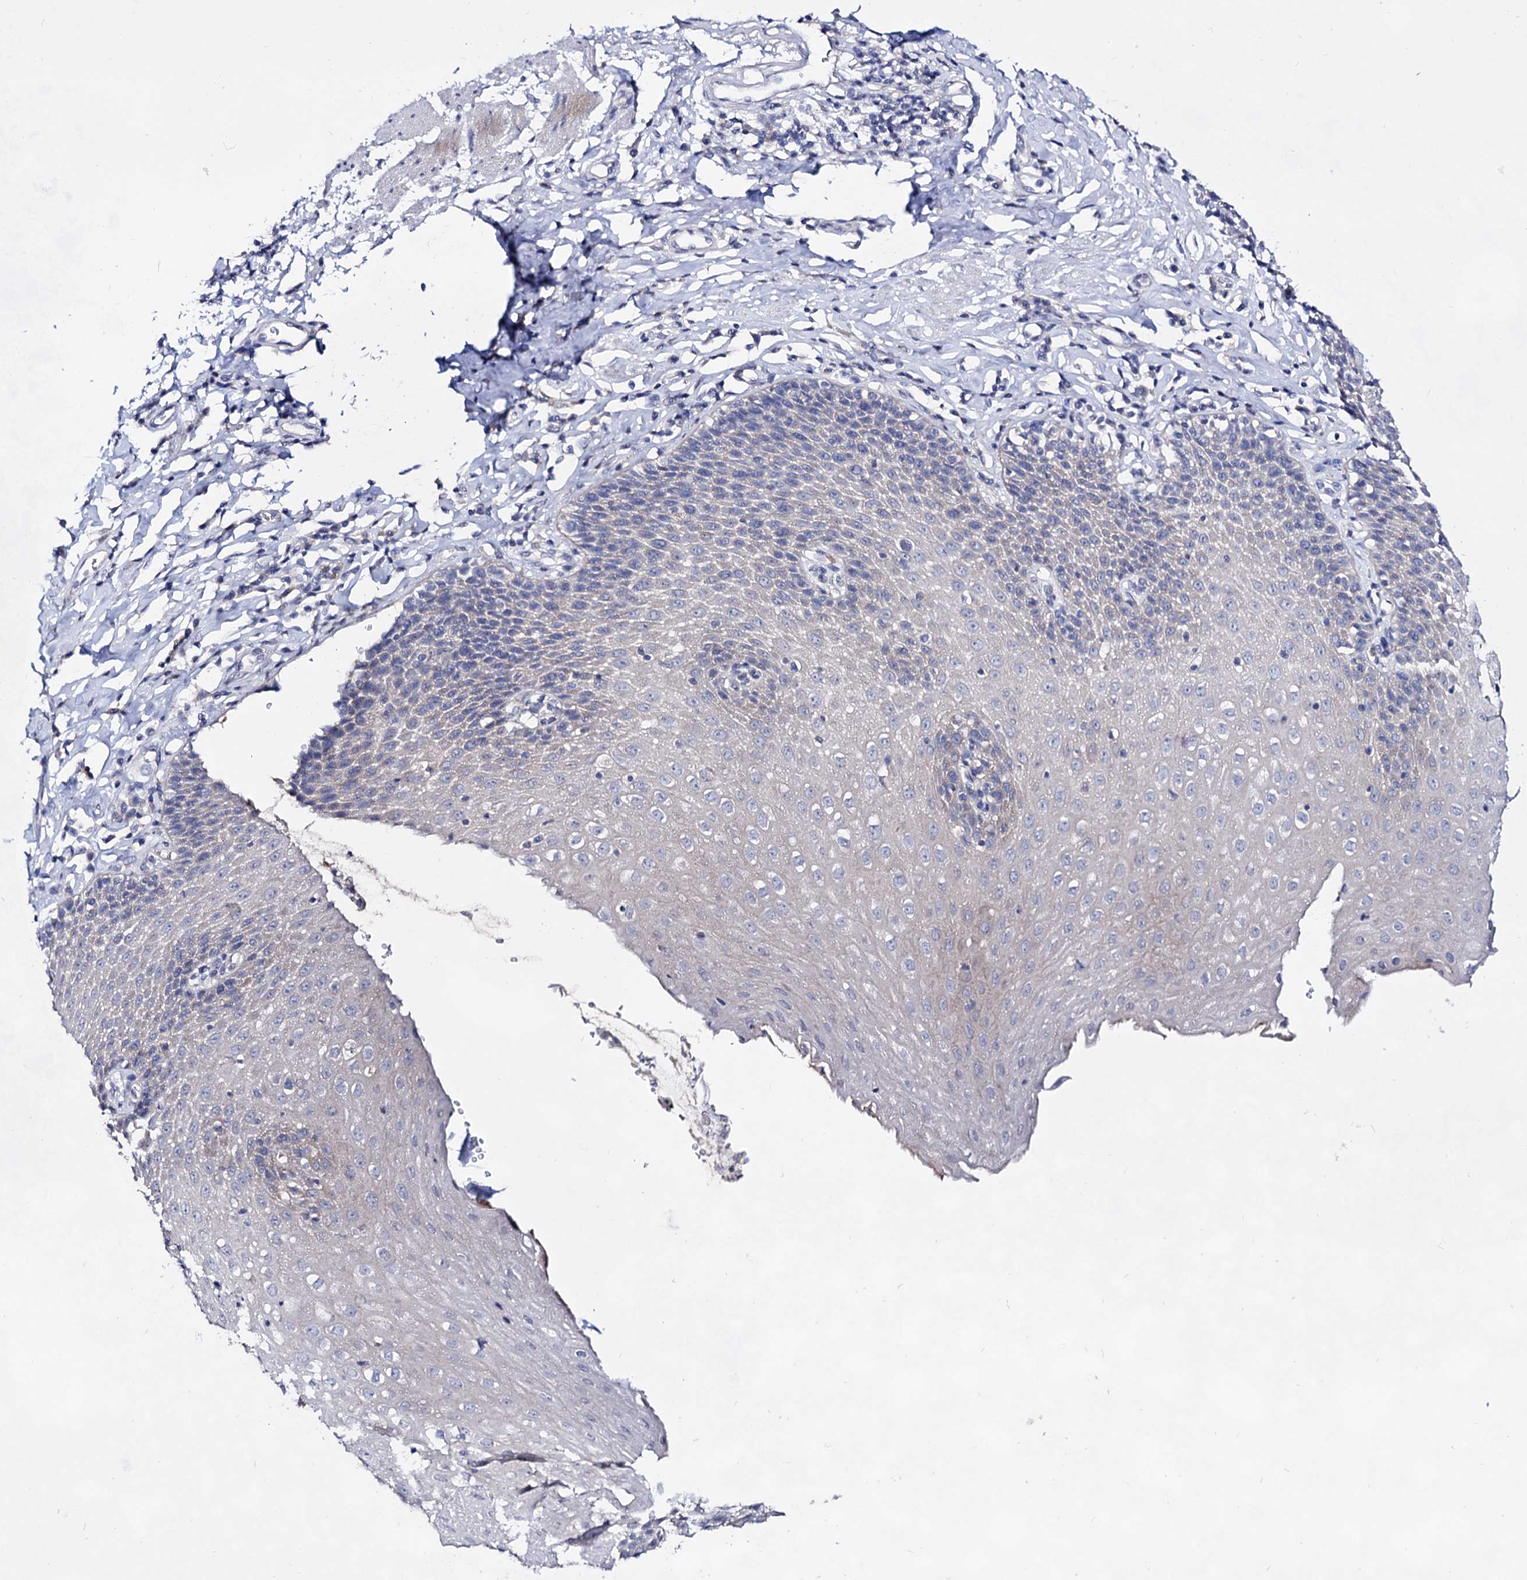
{"staining": {"intensity": "weak", "quantity": "<25%", "location": "cytoplasmic/membranous"}, "tissue": "esophagus", "cell_type": "Squamous epithelial cells", "image_type": "normal", "snomed": [{"axis": "morphology", "description": "Normal tissue, NOS"}, {"axis": "topography", "description": "Esophagus"}], "caption": "Squamous epithelial cells show no significant positivity in benign esophagus.", "gene": "PLIN1", "patient": {"sex": "female", "age": 61}}